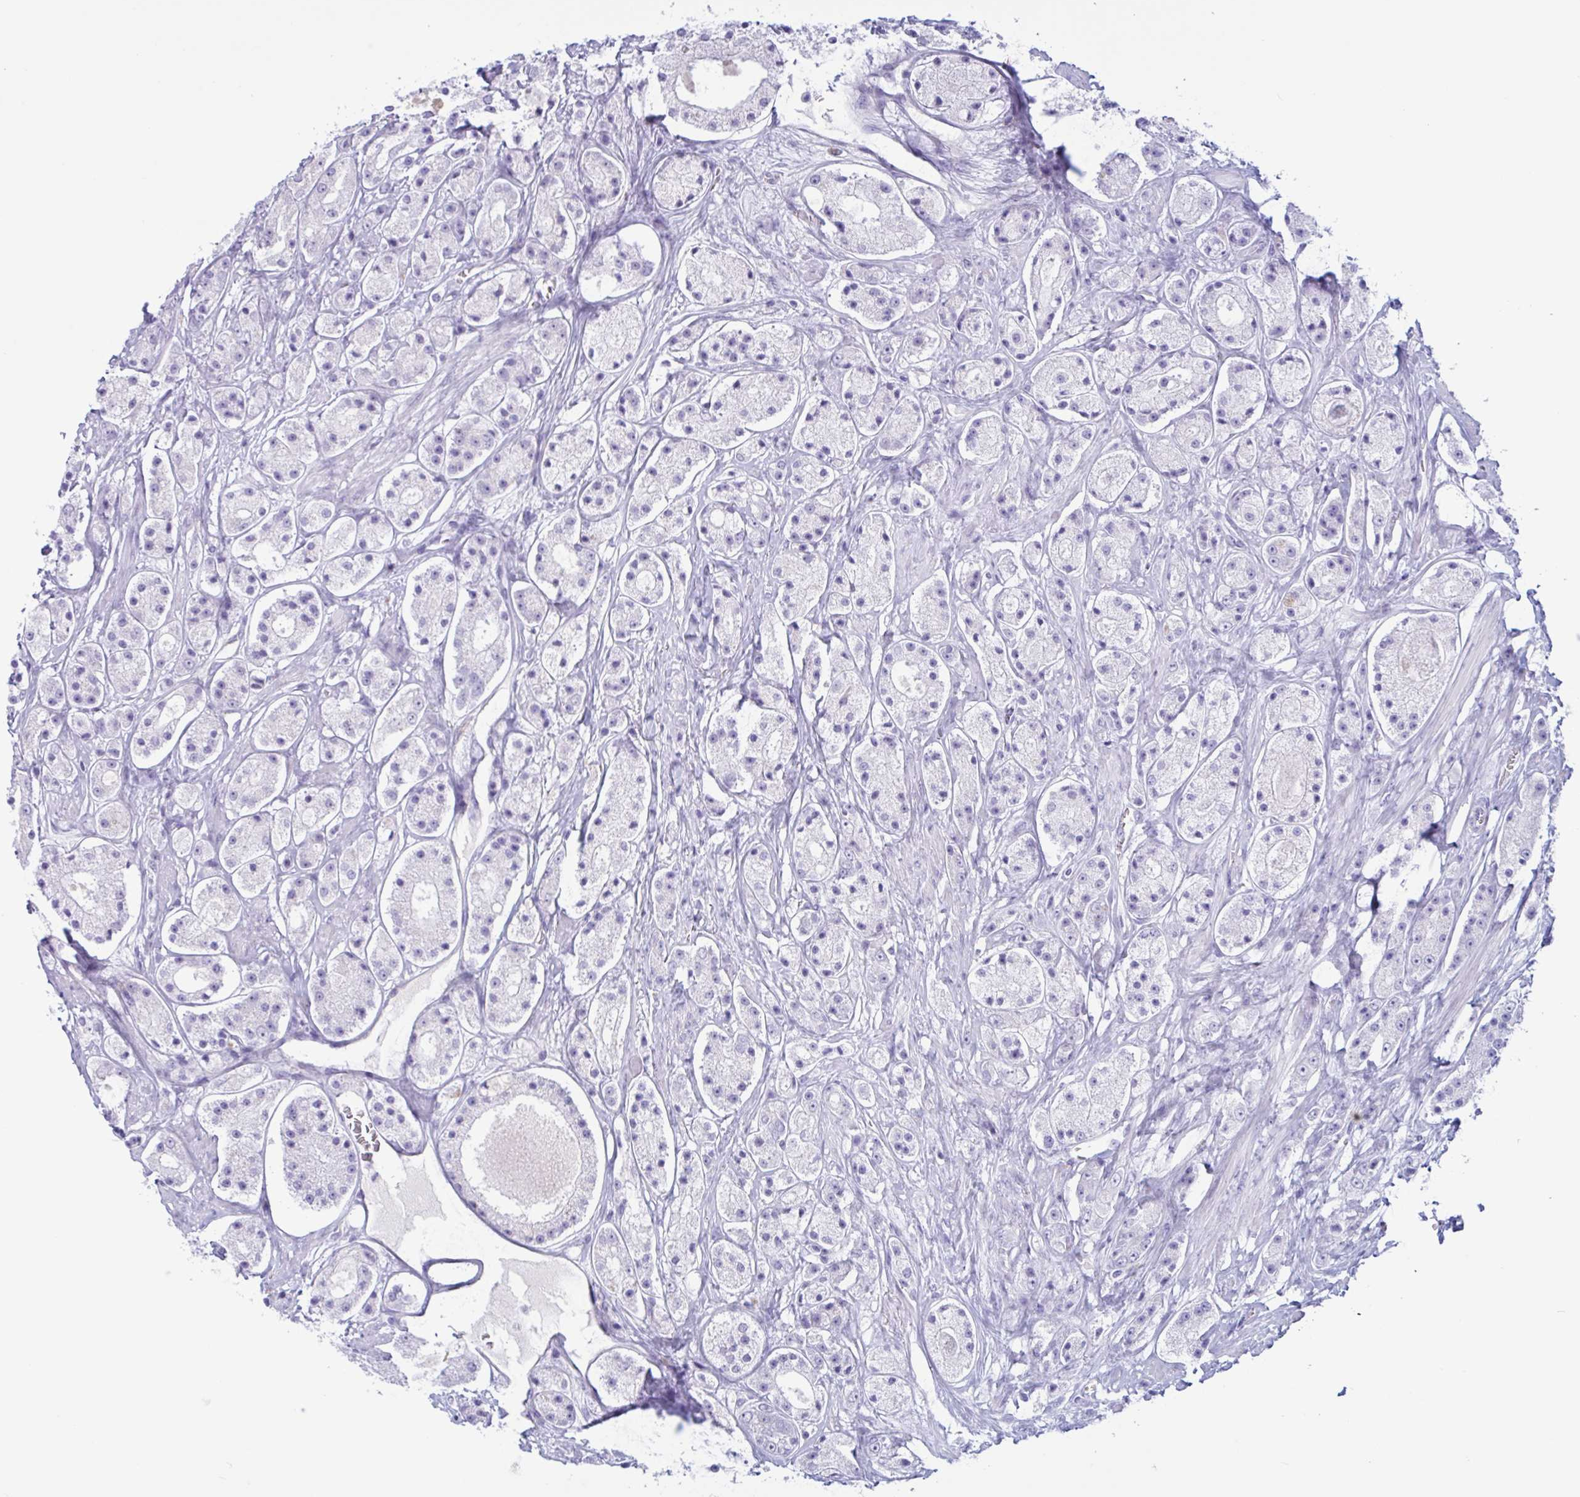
{"staining": {"intensity": "negative", "quantity": "none", "location": "none"}, "tissue": "prostate cancer", "cell_type": "Tumor cells", "image_type": "cancer", "snomed": [{"axis": "morphology", "description": "Adenocarcinoma, High grade"}, {"axis": "topography", "description": "Prostate"}], "caption": "Human adenocarcinoma (high-grade) (prostate) stained for a protein using immunohistochemistry reveals no staining in tumor cells.", "gene": "XCL1", "patient": {"sex": "male", "age": 67}}